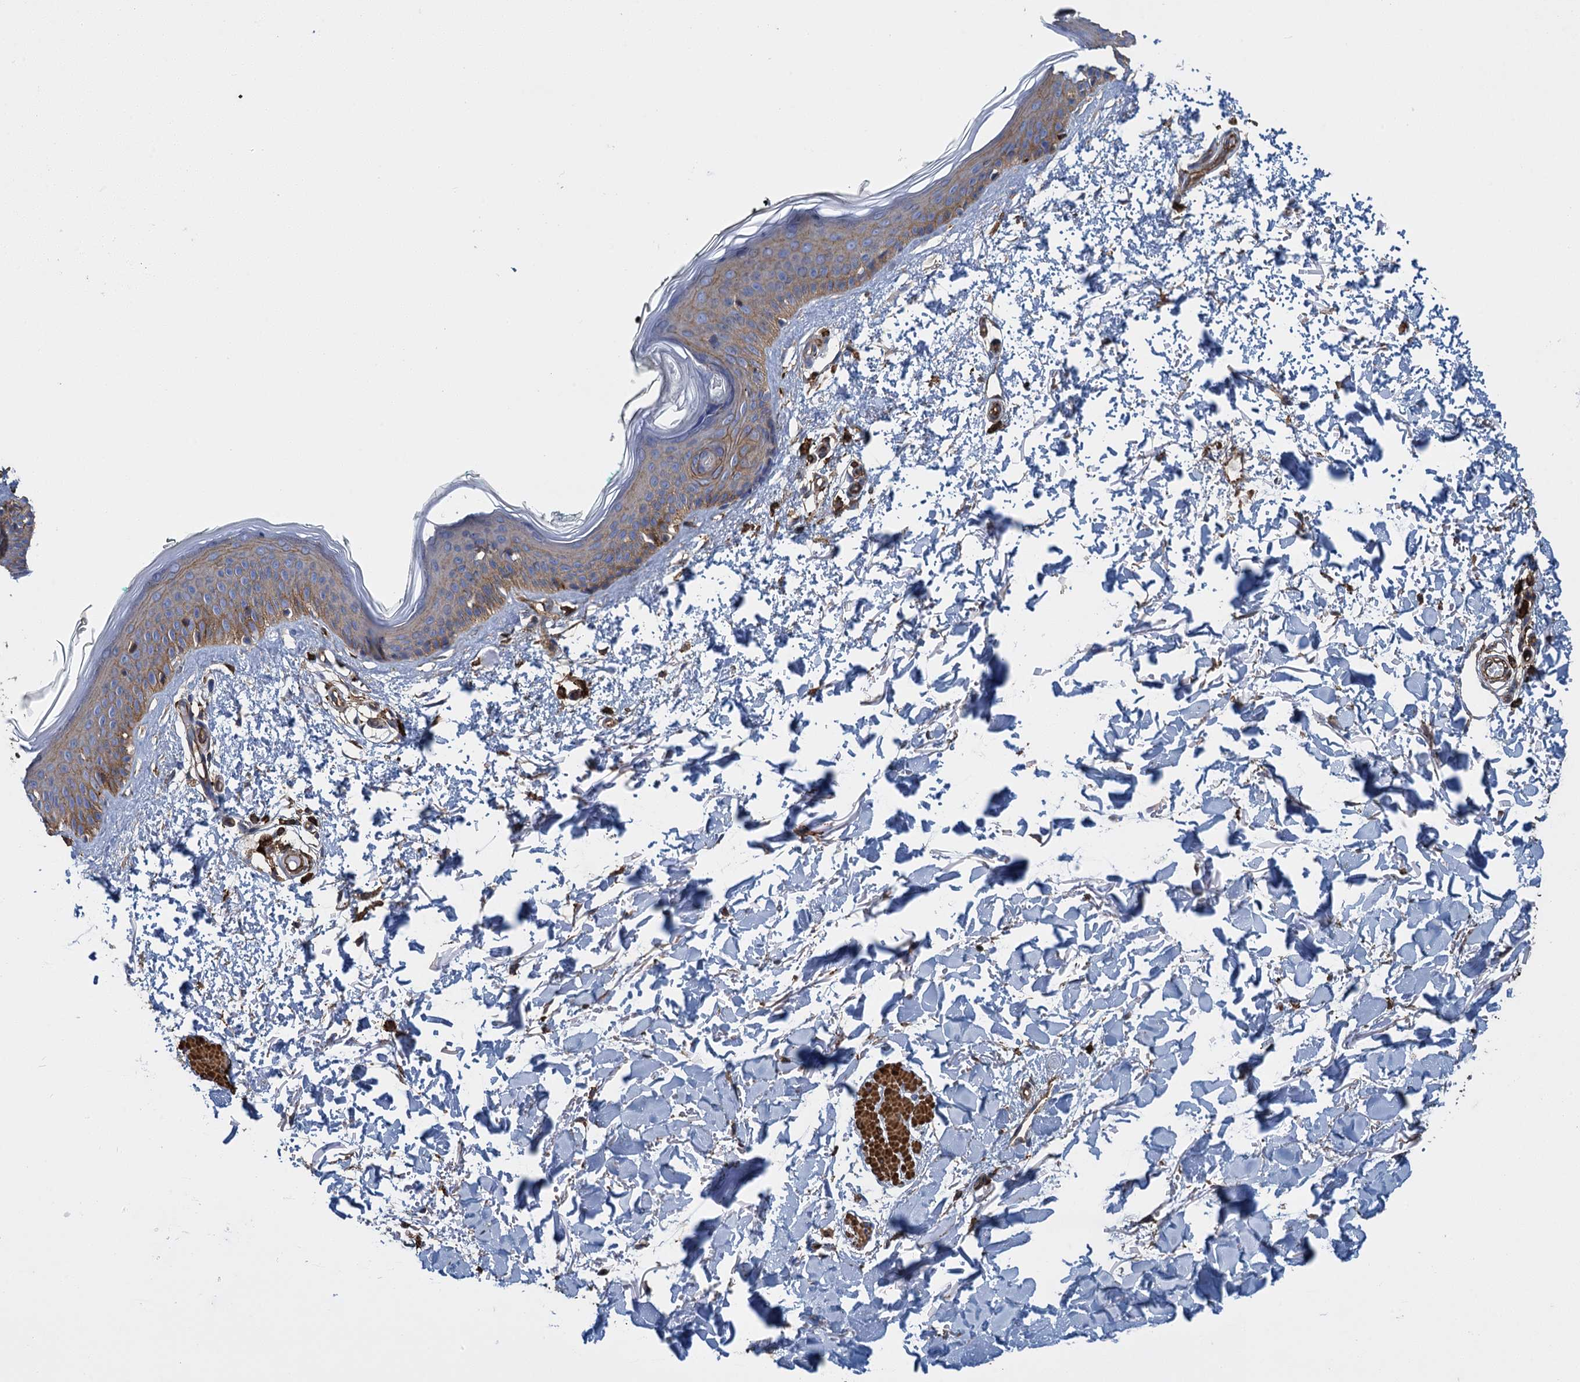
{"staining": {"intensity": "negative", "quantity": "none", "location": "none"}, "tissue": "skin", "cell_type": "Fibroblasts", "image_type": "normal", "snomed": [{"axis": "morphology", "description": "Normal tissue, NOS"}, {"axis": "topography", "description": "Skin"}], "caption": "High power microscopy micrograph of an immunohistochemistry photomicrograph of normal skin, revealing no significant staining in fibroblasts.", "gene": "PROSER2", "patient": {"sex": "male", "age": 62}}